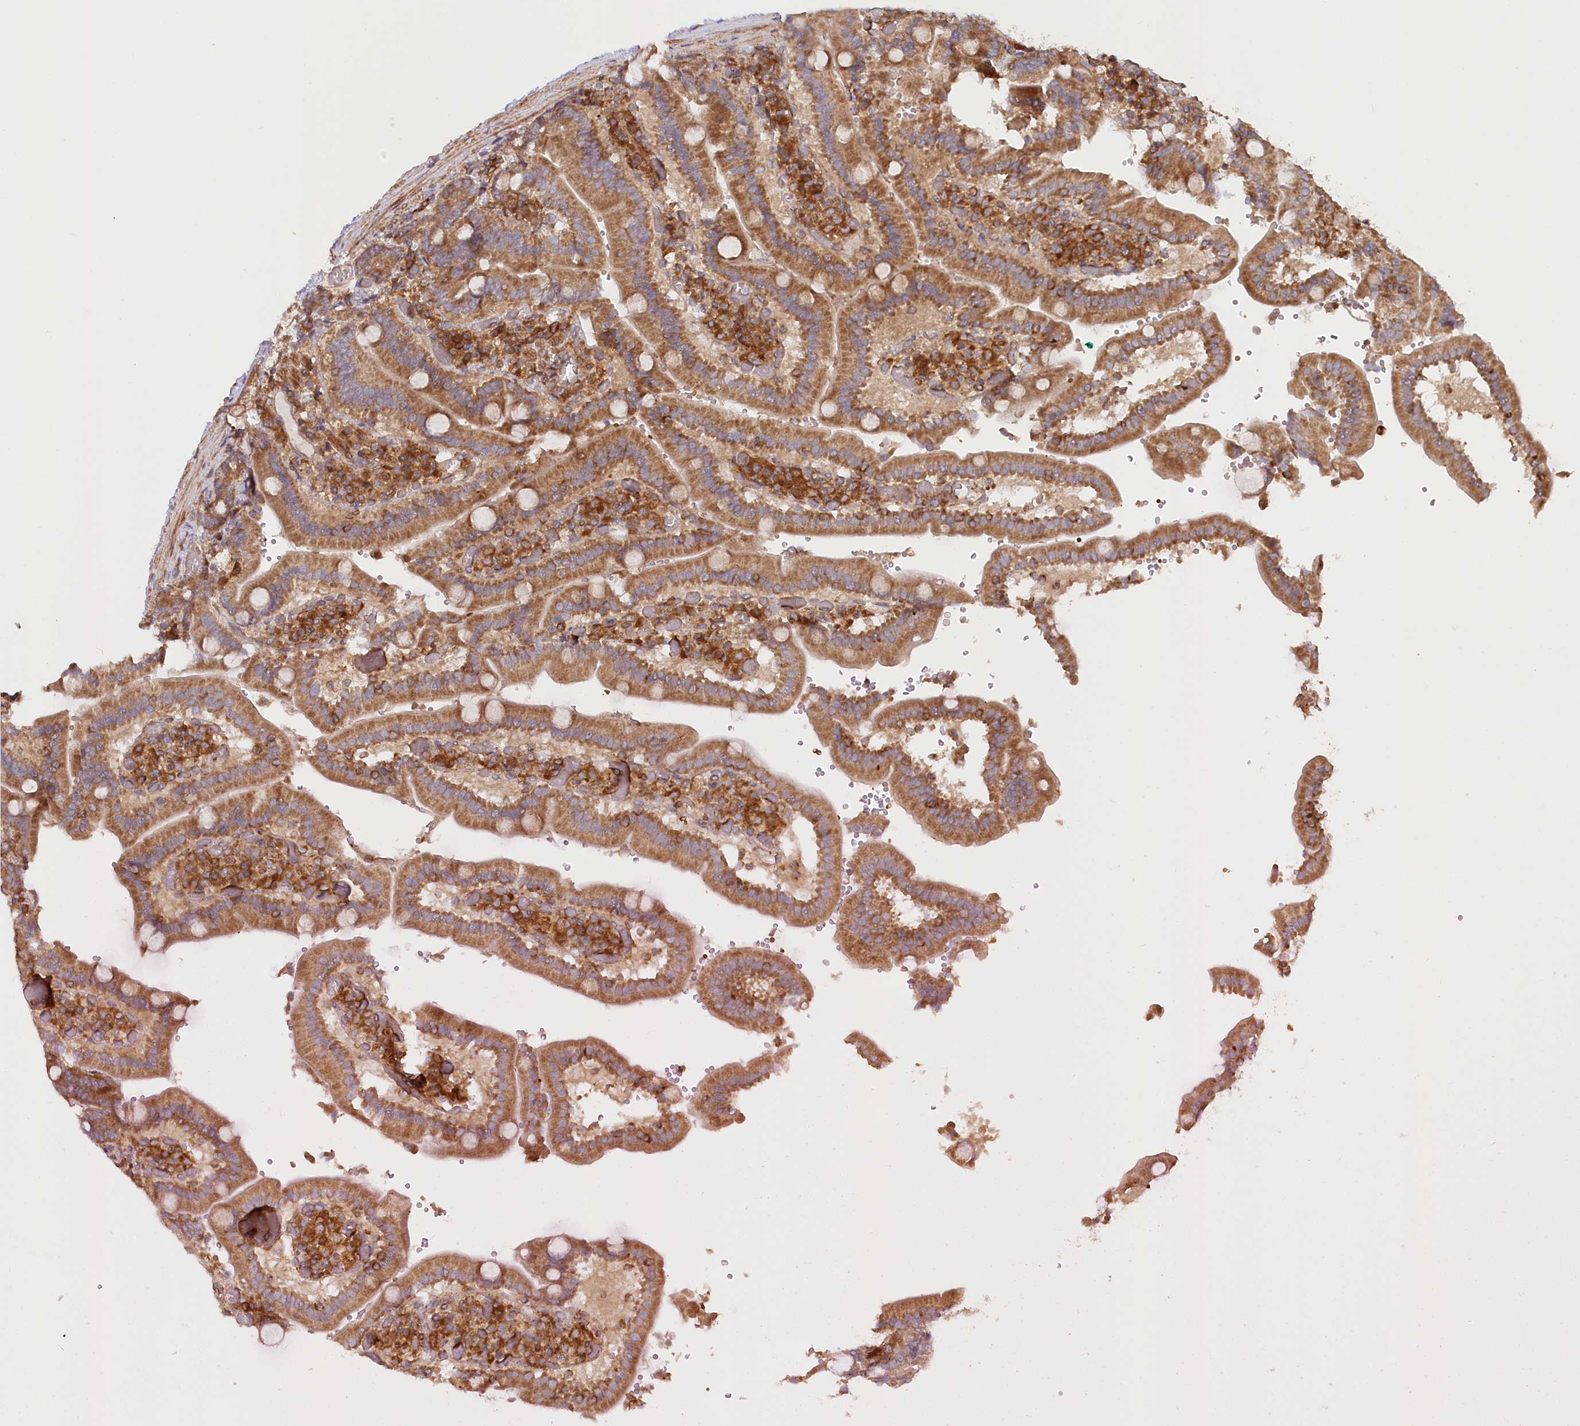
{"staining": {"intensity": "strong", "quantity": "25%-75%", "location": "cytoplasmic/membranous"}, "tissue": "duodenum", "cell_type": "Glandular cells", "image_type": "normal", "snomed": [{"axis": "morphology", "description": "Normal tissue, NOS"}, {"axis": "topography", "description": "Duodenum"}], "caption": "Immunohistochemistry (IHC) (DAB (3,3'-diaminobenzidine)) staining of unremarkable duodenum exhibits strong cytoplasmic/membranous protein positivity in about 25%-75% of glandular cells. (Stains: DAB in brown, nuclei in blue, Microscopy: brightfield microscopy at high magnification).", "gene": "PAIP2", "patient": {"sex": "female", "age": 62}}